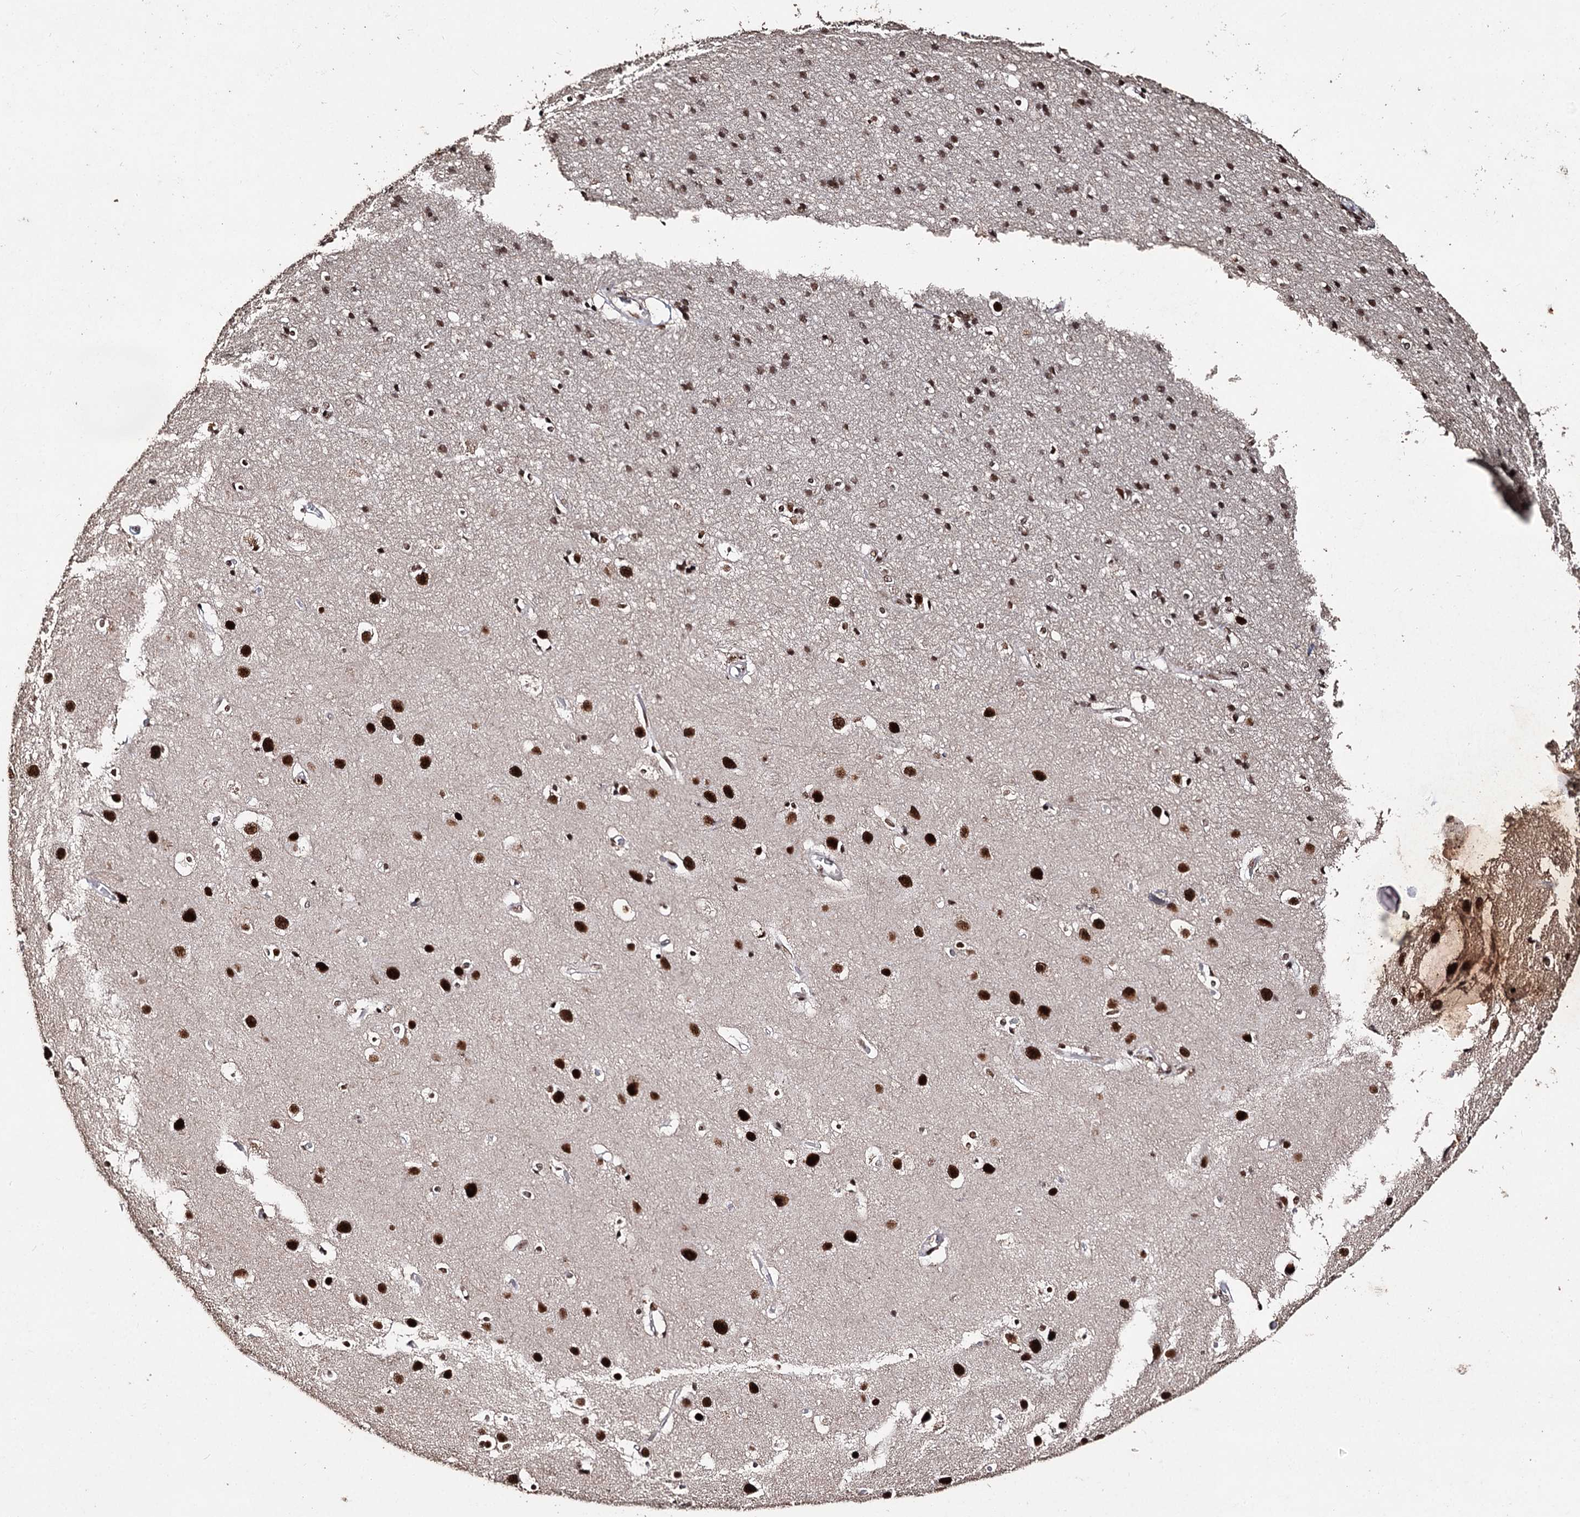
{"staining": {"intensity": "moderate", "quantity": ">75%", "location": "nuclear"}, "tissue": "cerebral cortex", "cell_type": "Endothelial cells", "image_type": "normal", "snomed": [{"axis": "morphology", "description": "Normal tissue, NOS"}, {"axis": "topography", "description": "Cerebral cortex"}], "caption": "Moderate nuclear protein expression is identified in about >75% of endothelial cells in cerebral cortex. (DAB (3,3'-diaminobenzidine) IHC with brightfield microscopy, high magnification).", "gene": "U2SURP", "patient": {"sex": "male", "age": 54}}